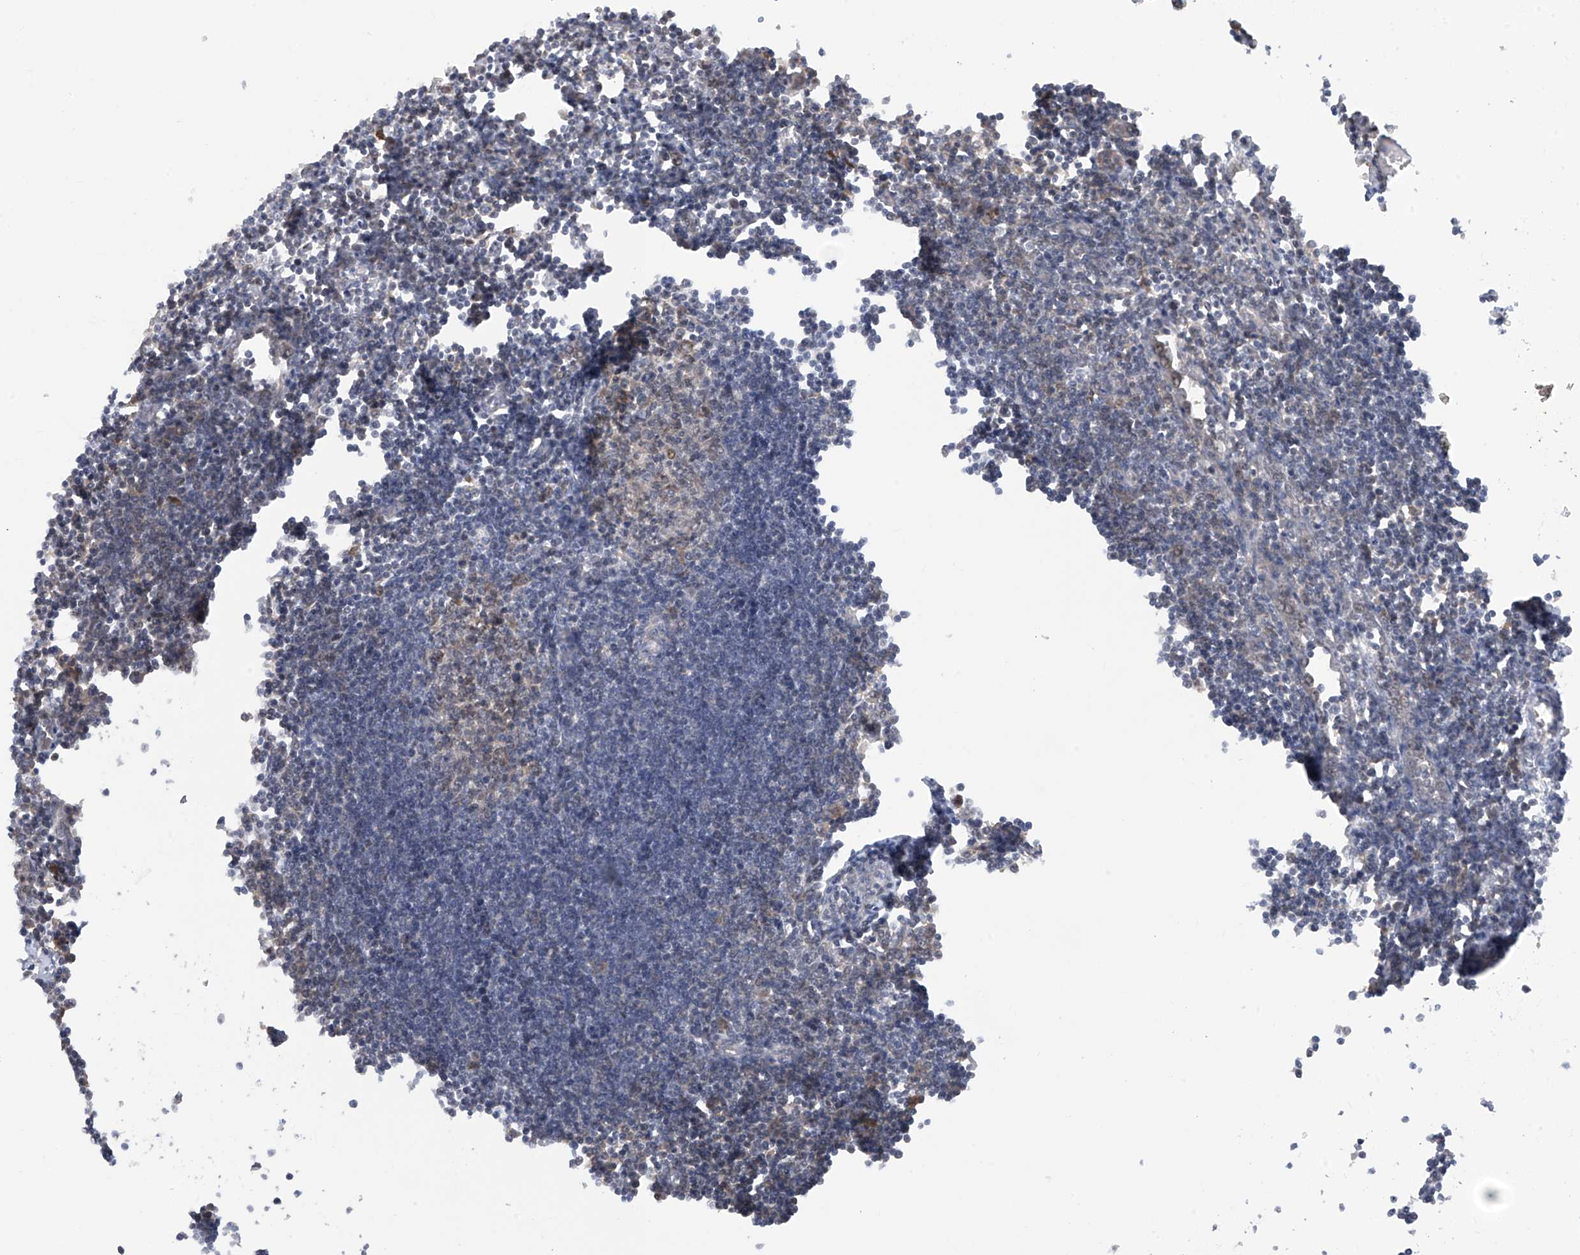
{"staining": {"intensity": "moderate", "quantity": "<25%", "location": "cytoplasmic/membranous"}, "tissue": "lymph node", "cell_type": "Germinal center cells", "image_type": "normal", "snomed": [{"axis": "morphology", "description": "Normal tissue, NOS"}, {"axis": "morphology", "description": "Malignant melanoma, Metastatic site"}, {"axis": "topography", "description": "Lymph node"}], "caption": "Germinal center cells exhibit moderate cytoplasmic/membranous staining in about <25% of cells in normal lymph node.", "gene": "TTC38", "patient": {"sex": "male", "age": 41}}